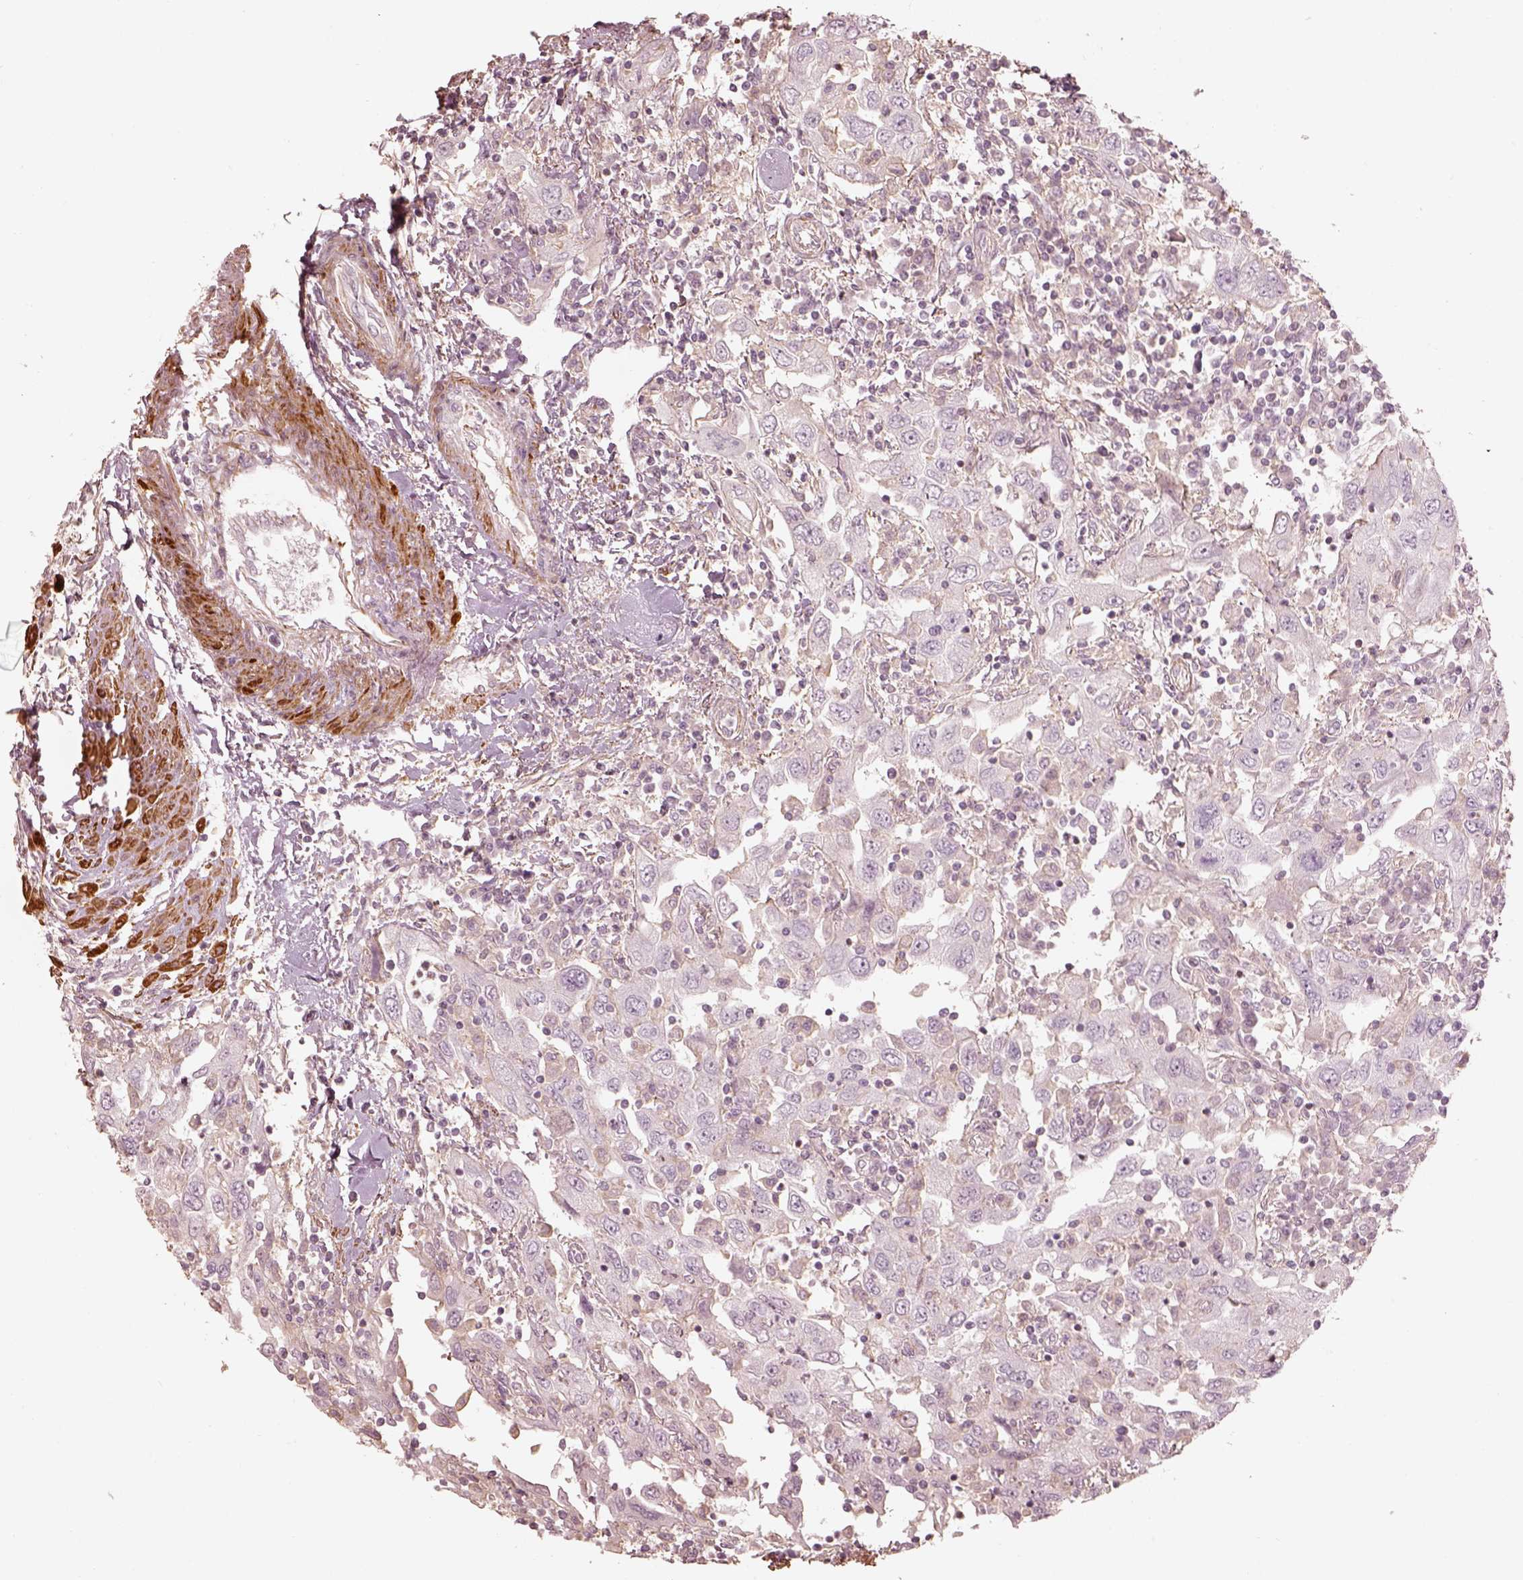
{"staining": {"intensity": "negative", "quantity": "none", "location": "none"}, "tissue": "urothelial cancer", "cell_type": "Tumor cells", "image_type": "cancer", "snomed": [{"axis": "morphology", "description": "Urothelial carcinoma, High grade"}, {"axis": "topography", "description": "Urinary bladder"}], "caption": "This is an immunohistochemistry micrograph of urothelial carcinoma (high-grade). There is no positivity in tumor cells.", "gene": "PRLHR", "patient": {"sex": "male", "age": 76}}